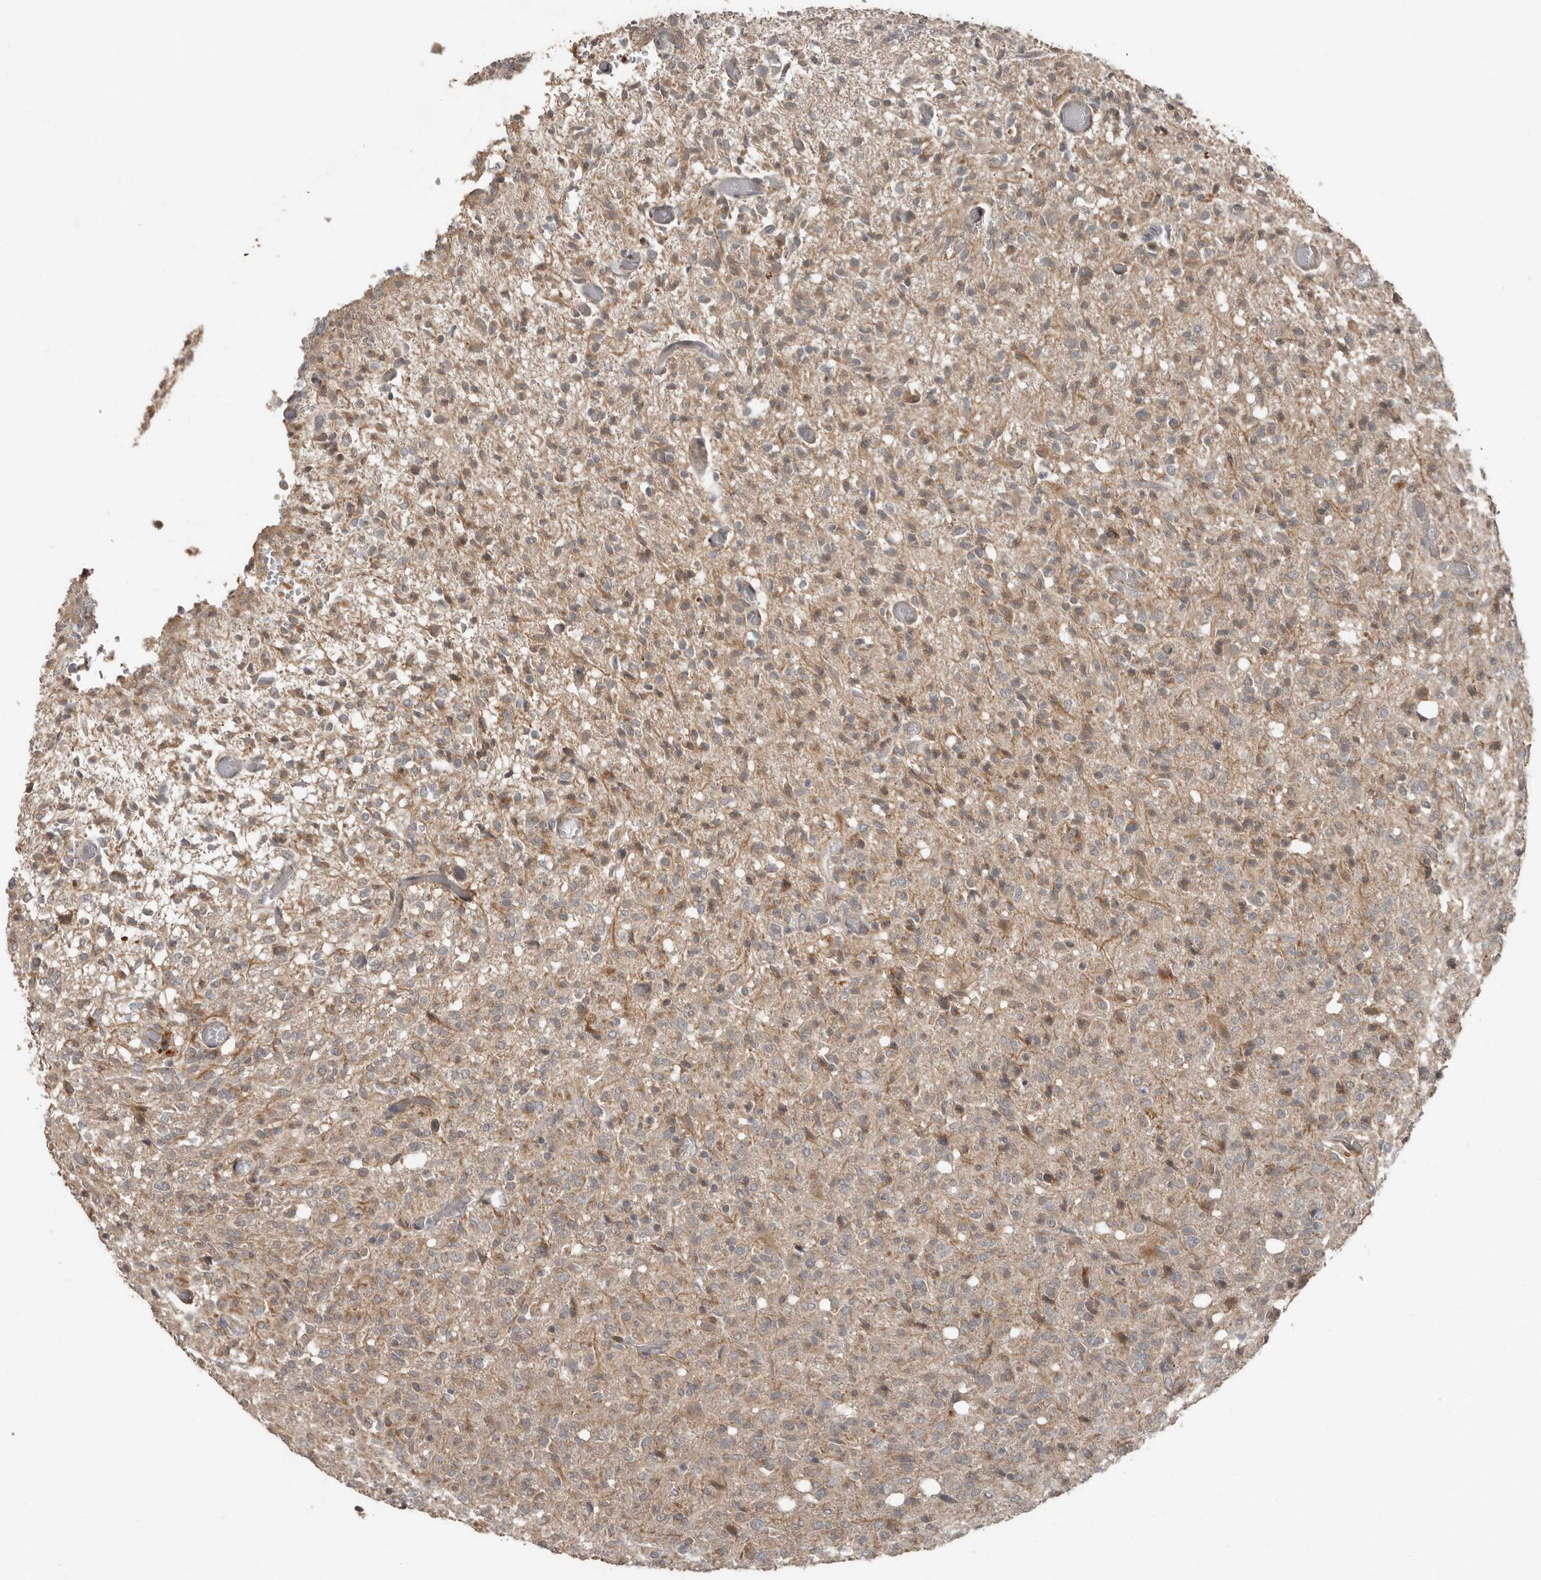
{"staining": {"intensity": "weak", "quantity": ">75%", "location": "cytoplasmic/membranous"}, "tissue": "glioma", "cell_type": "Tumor cells", "image_type": "cancer", "snomed": [{"axis": "morphology", "description": "Glioma, malignant, High grade"}, {"axis": "topography", "description": "Brain"}], "caption": "Weak cytoplasmic/membranous protein expression is identified in about >75% of tumor cells in glioma.", "gene": "SLC6A7", "patient": {"sex": "female", "age": 57}}